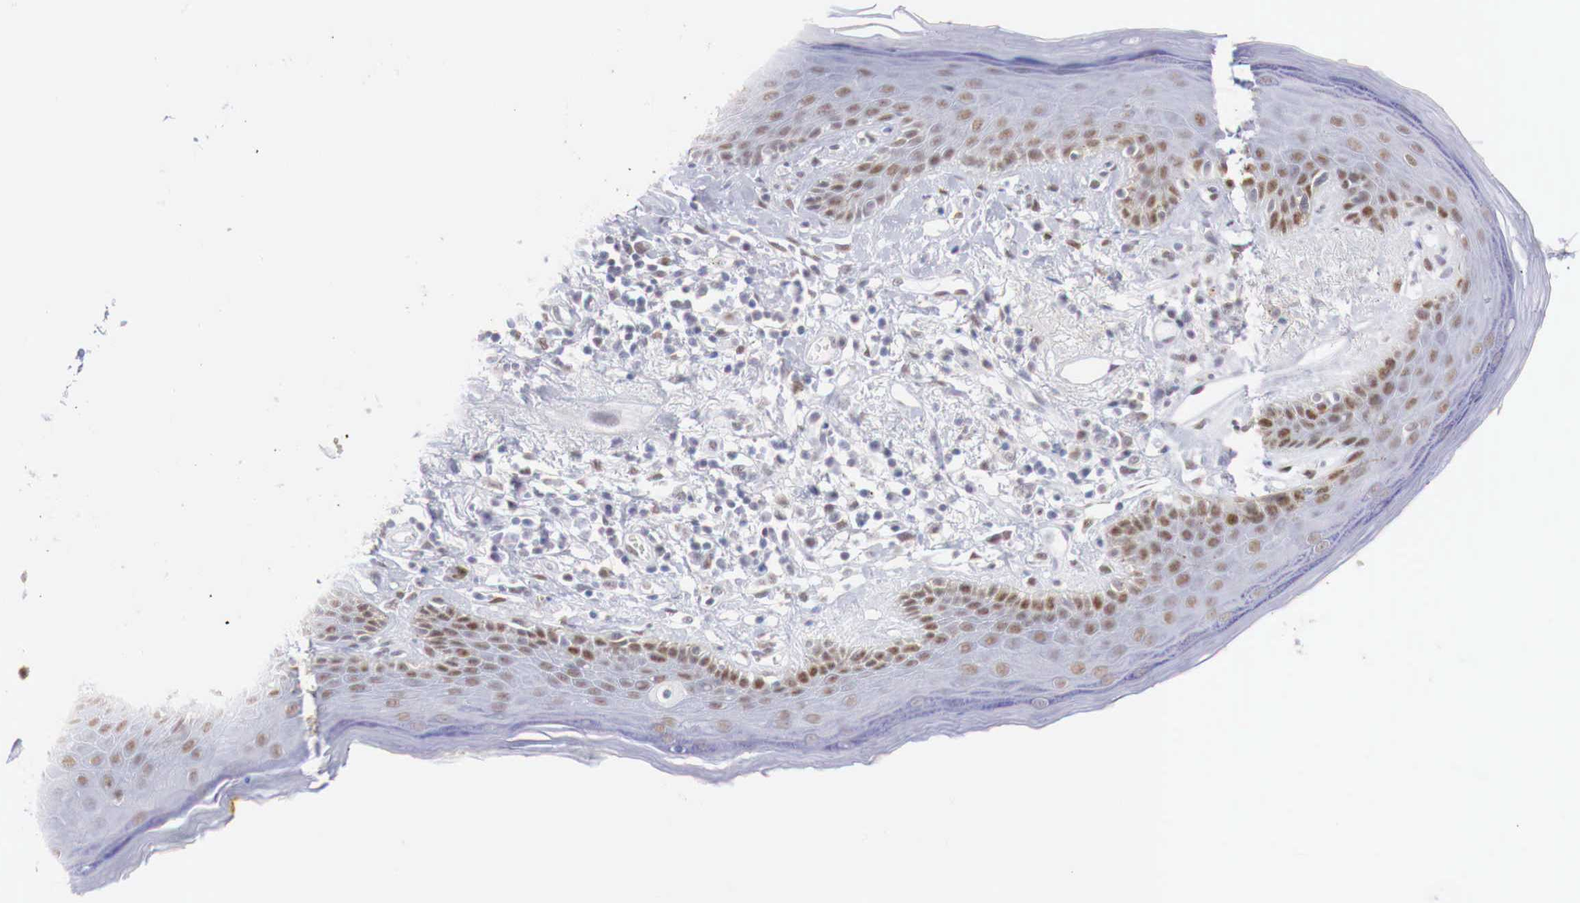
{"staining": {"intensity": "moderate", "quantity": "25%-75%", "location": "nuclear"}, "tissue": "skin", "cell_type": "Epidermal cells", "image_type": "normal", "snomed": [{"axis": "morphology", "description": "Normal tissue, NOS"}, {"axis": "topography", "description": "Skin"}, {"axis": "topography", "description": "Anal"}], "caption": "Unremarkable skin demonstrates moderate nuclear expression in about 25%-75% of epidermal cells, visualized by immunohistochemistry.", "gene": "FOXP2", "patient": {"sex": "male", "age": 61}}